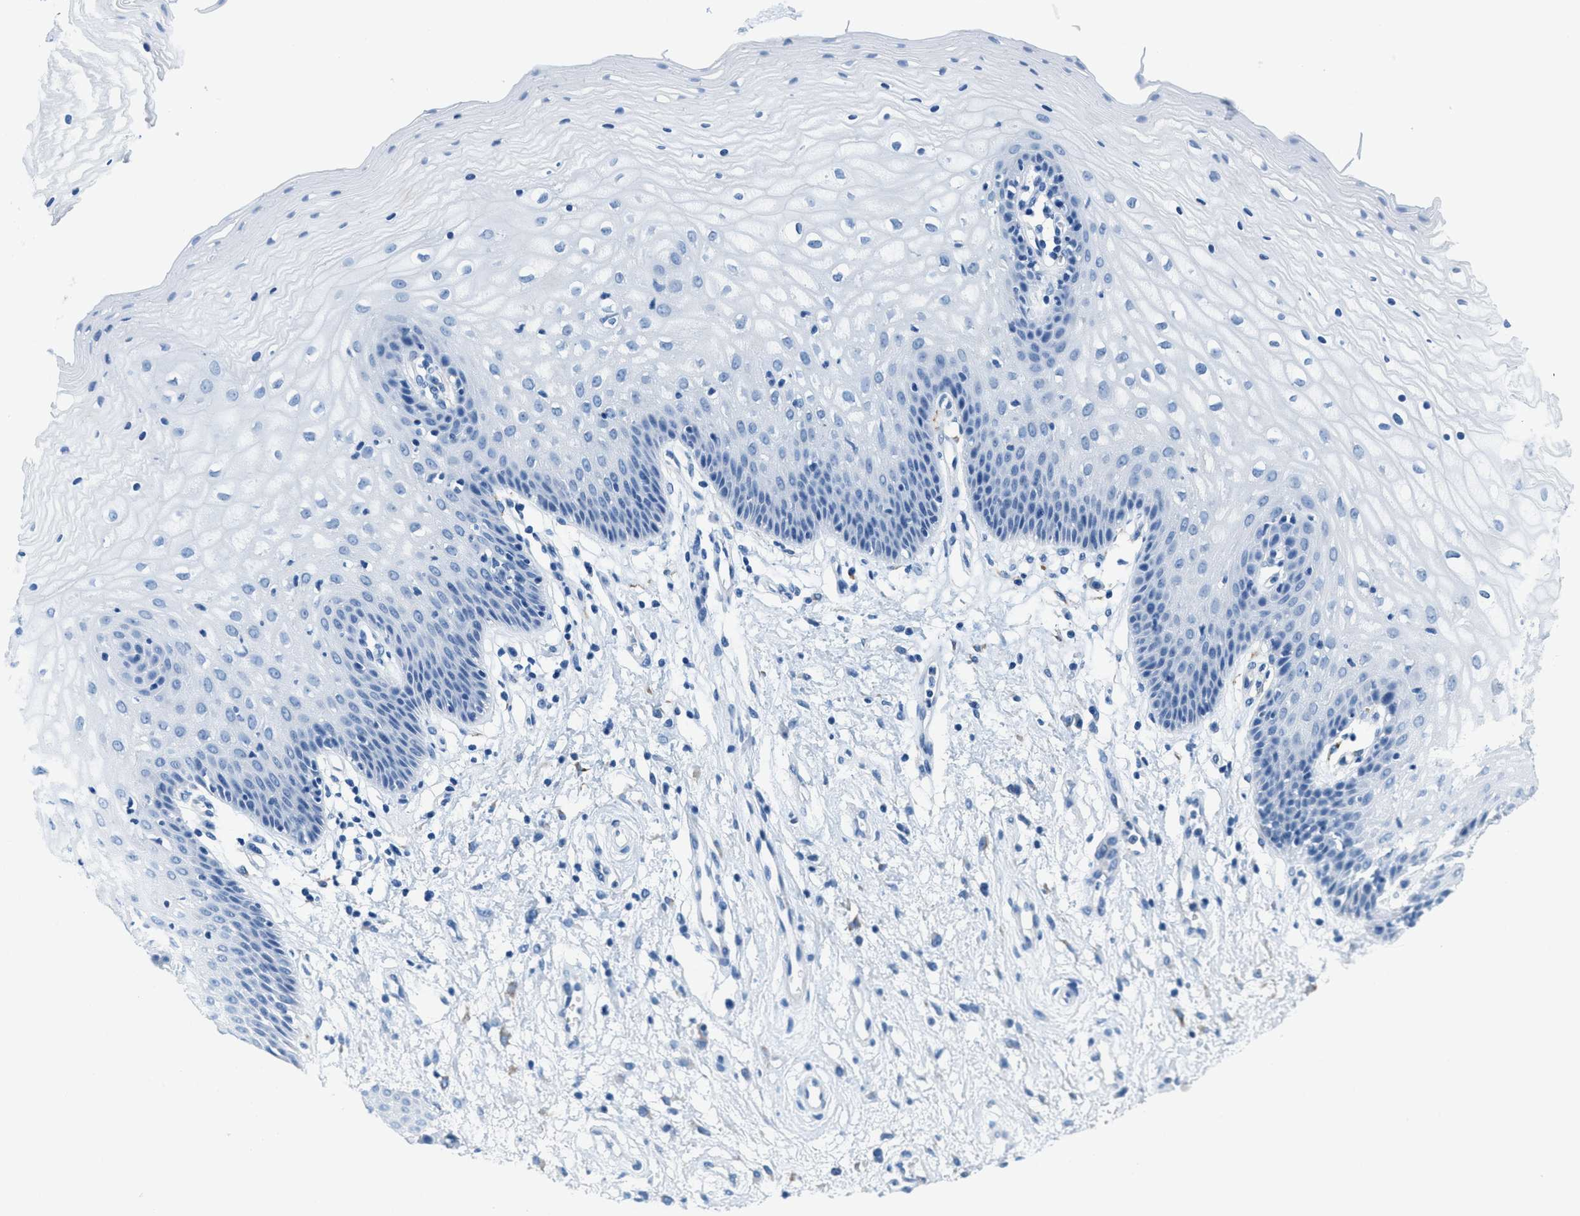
{"staining": {"intensity": "negative", "quantity": "none", "location": "none"}, "tissue": "vagina", "cell_type": "Squamous epithelial cells", "image_type": "normal", "snomed": [{"axis": "morphology", "description": "Normal tissue, NOS"}, {"axis": "topography", "description": "Vagina"}], "caption": "Human vagina stained for a protein using immunohistochemistry shows no staining in squamous epithelial cells.", "gene": "MGARP", "patient": {"sex": "female", "age": 34}}